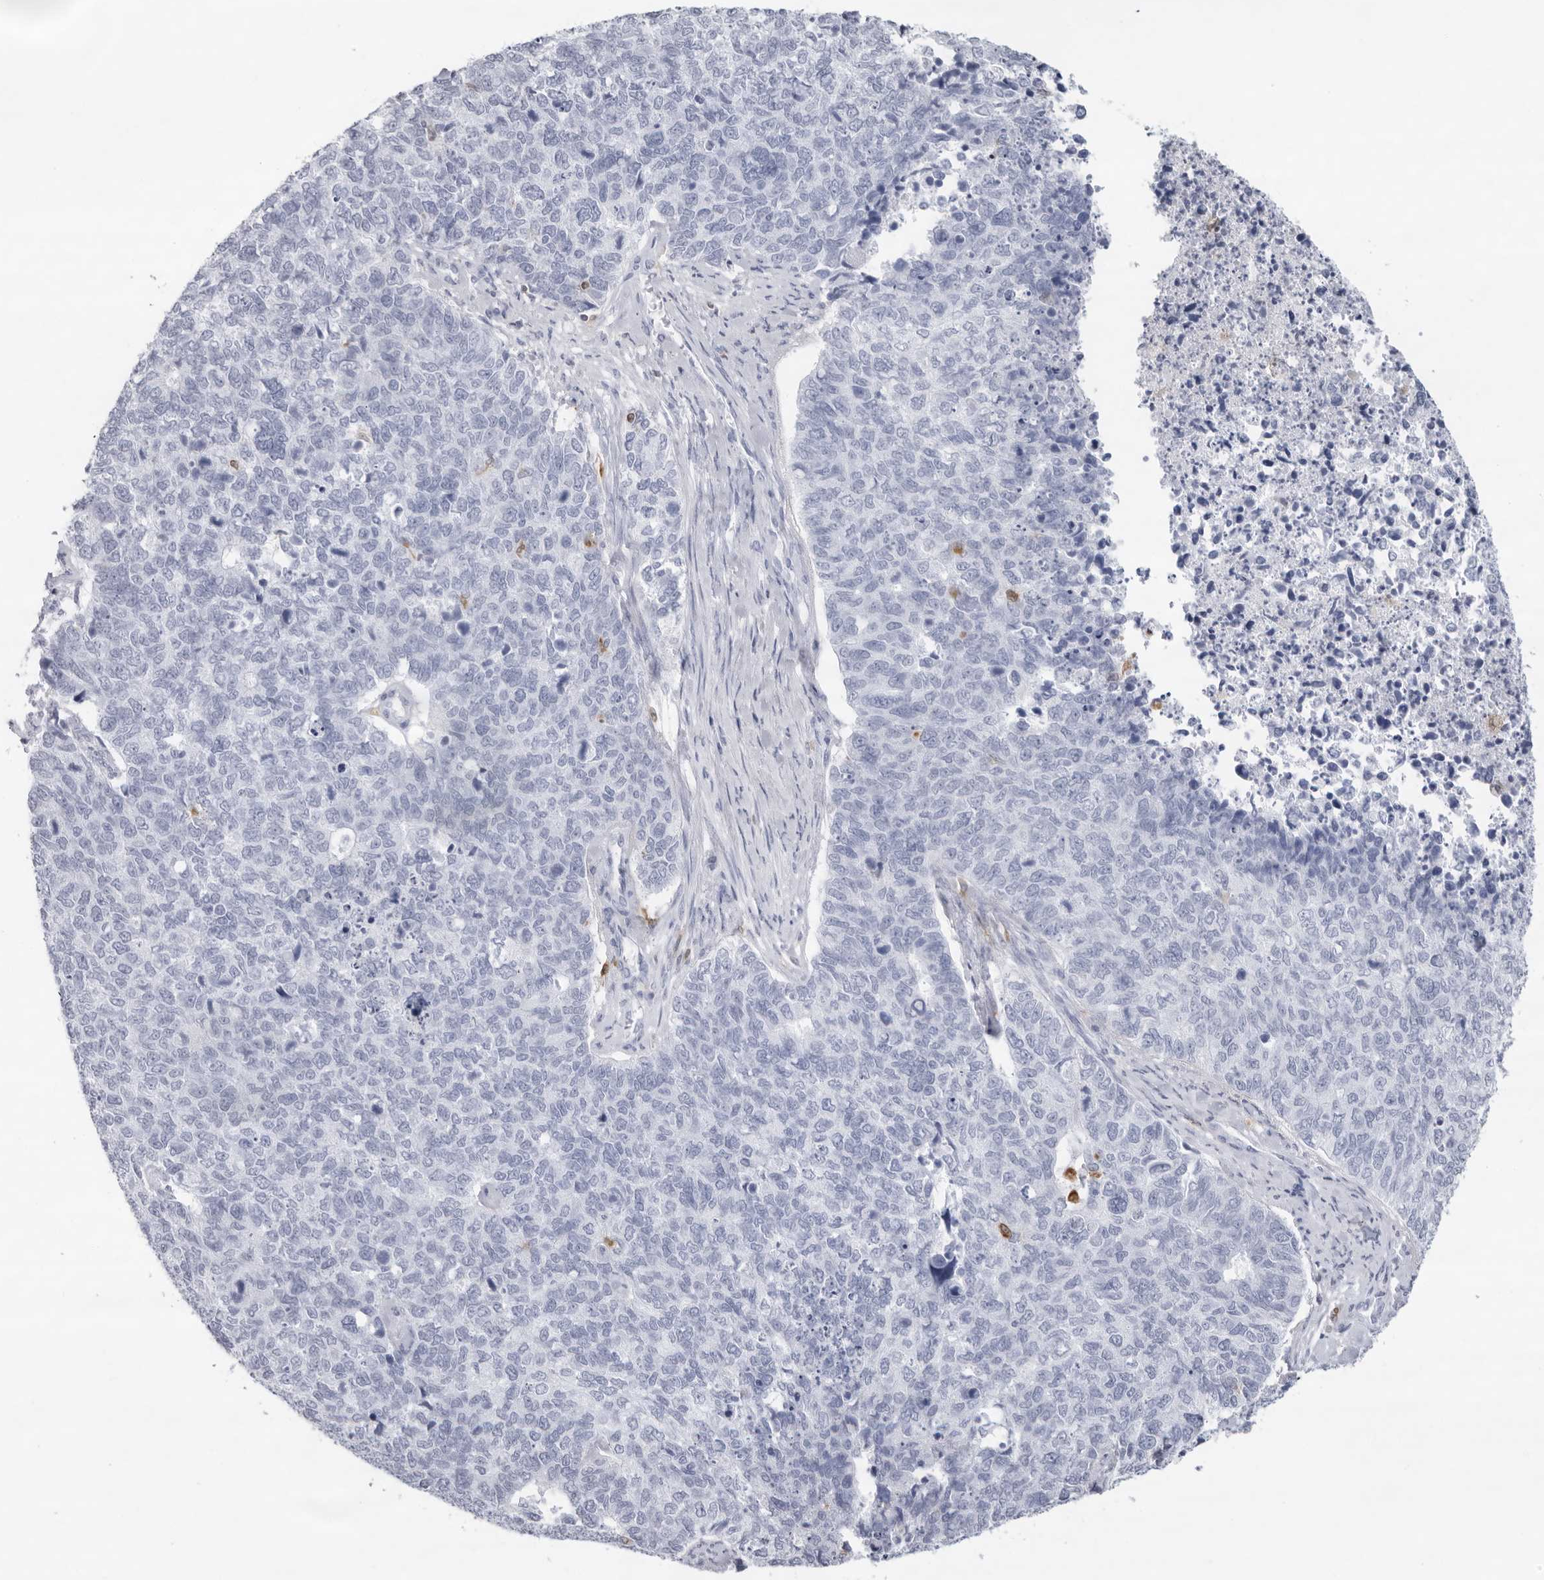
{"staining": {"intensity": "negative", "quantity": "none", "location": "none"}, "tissue": "cervical cancer", "cell_type": "Tumor cells", "image_type": "cancer", "snomed": [{"axis": "morphology", "description": "Squamous cell carcinoma, NOS"}, {"axis": "topography", "description": "Cervix"}], "caption": "Tumor cells show no significant protein staining in cervical squamous cell carcinoma. (Brightfield microscopy of DAB immunohistochemistry at high magnification).", "gene": "FMNL1", "patient": {"sex": "female", "age": 63}}